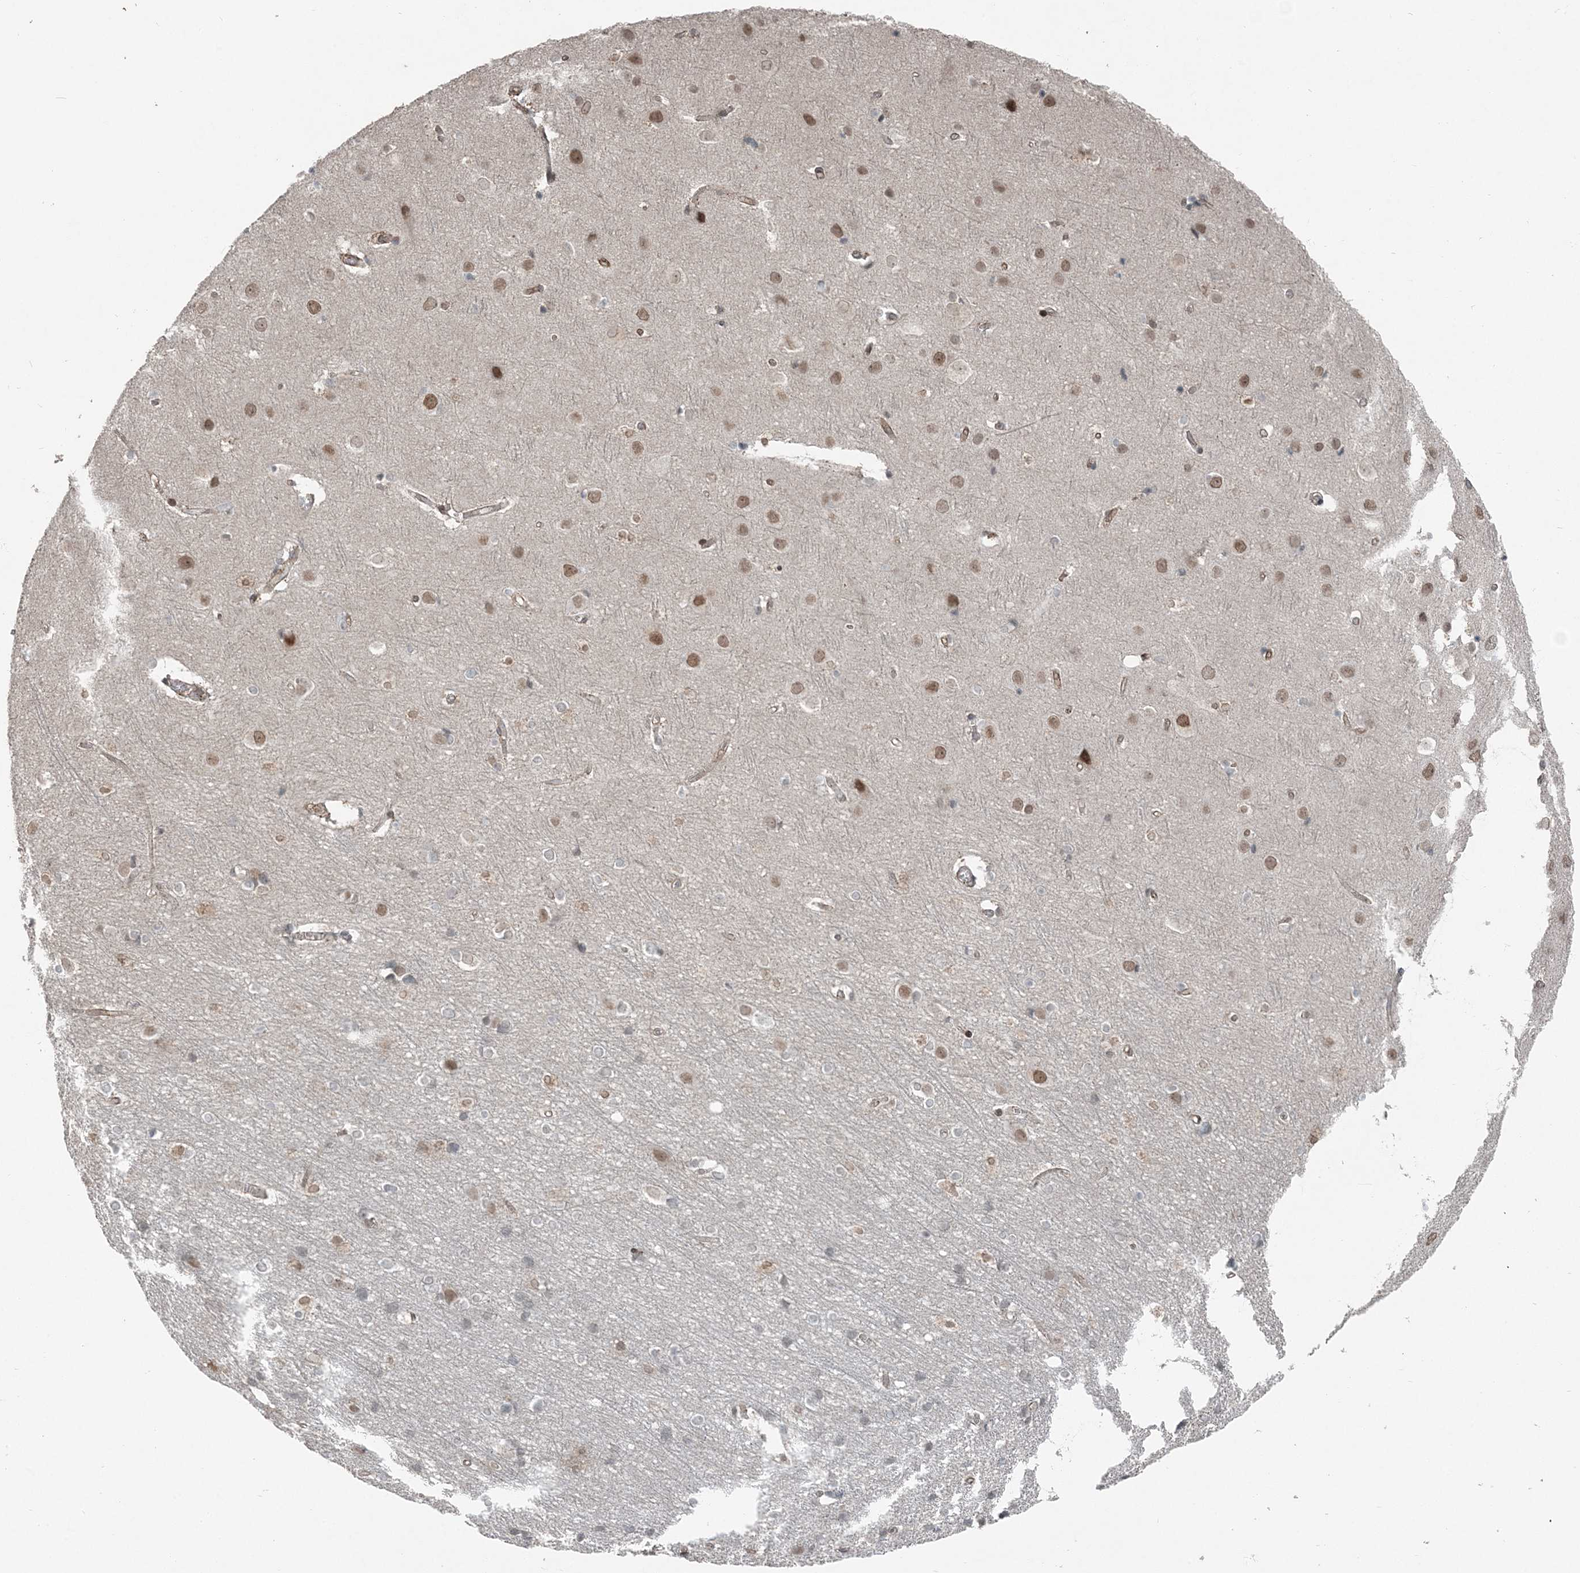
{"staining": {"intensity": "negative", "quantity": "none", "location": "none"}, "tissue": "cerebral cortex", "cell_type": "Endothelial cells", "image_type": "normal", "snomed": [{"axis": "morphology", "description": "Normal tissue, NOS"}, {"axis": "topography", "description": "Cerebral cortex"}], "caption": "A high-resolution photomicrograph shows immunohistochemistry staining of unremarkable cerebral cortex, which displays no significant staining in endothelial cells. The staining was performed using DAB (3,3'-diaminobenzidine) to visualize the protein expression in brown, while the nuclei were stained in blue with hematoxylin (Magnification: 20x).", "gene": "FBXL17", "patient": {"sex": "male", "age": 54}}